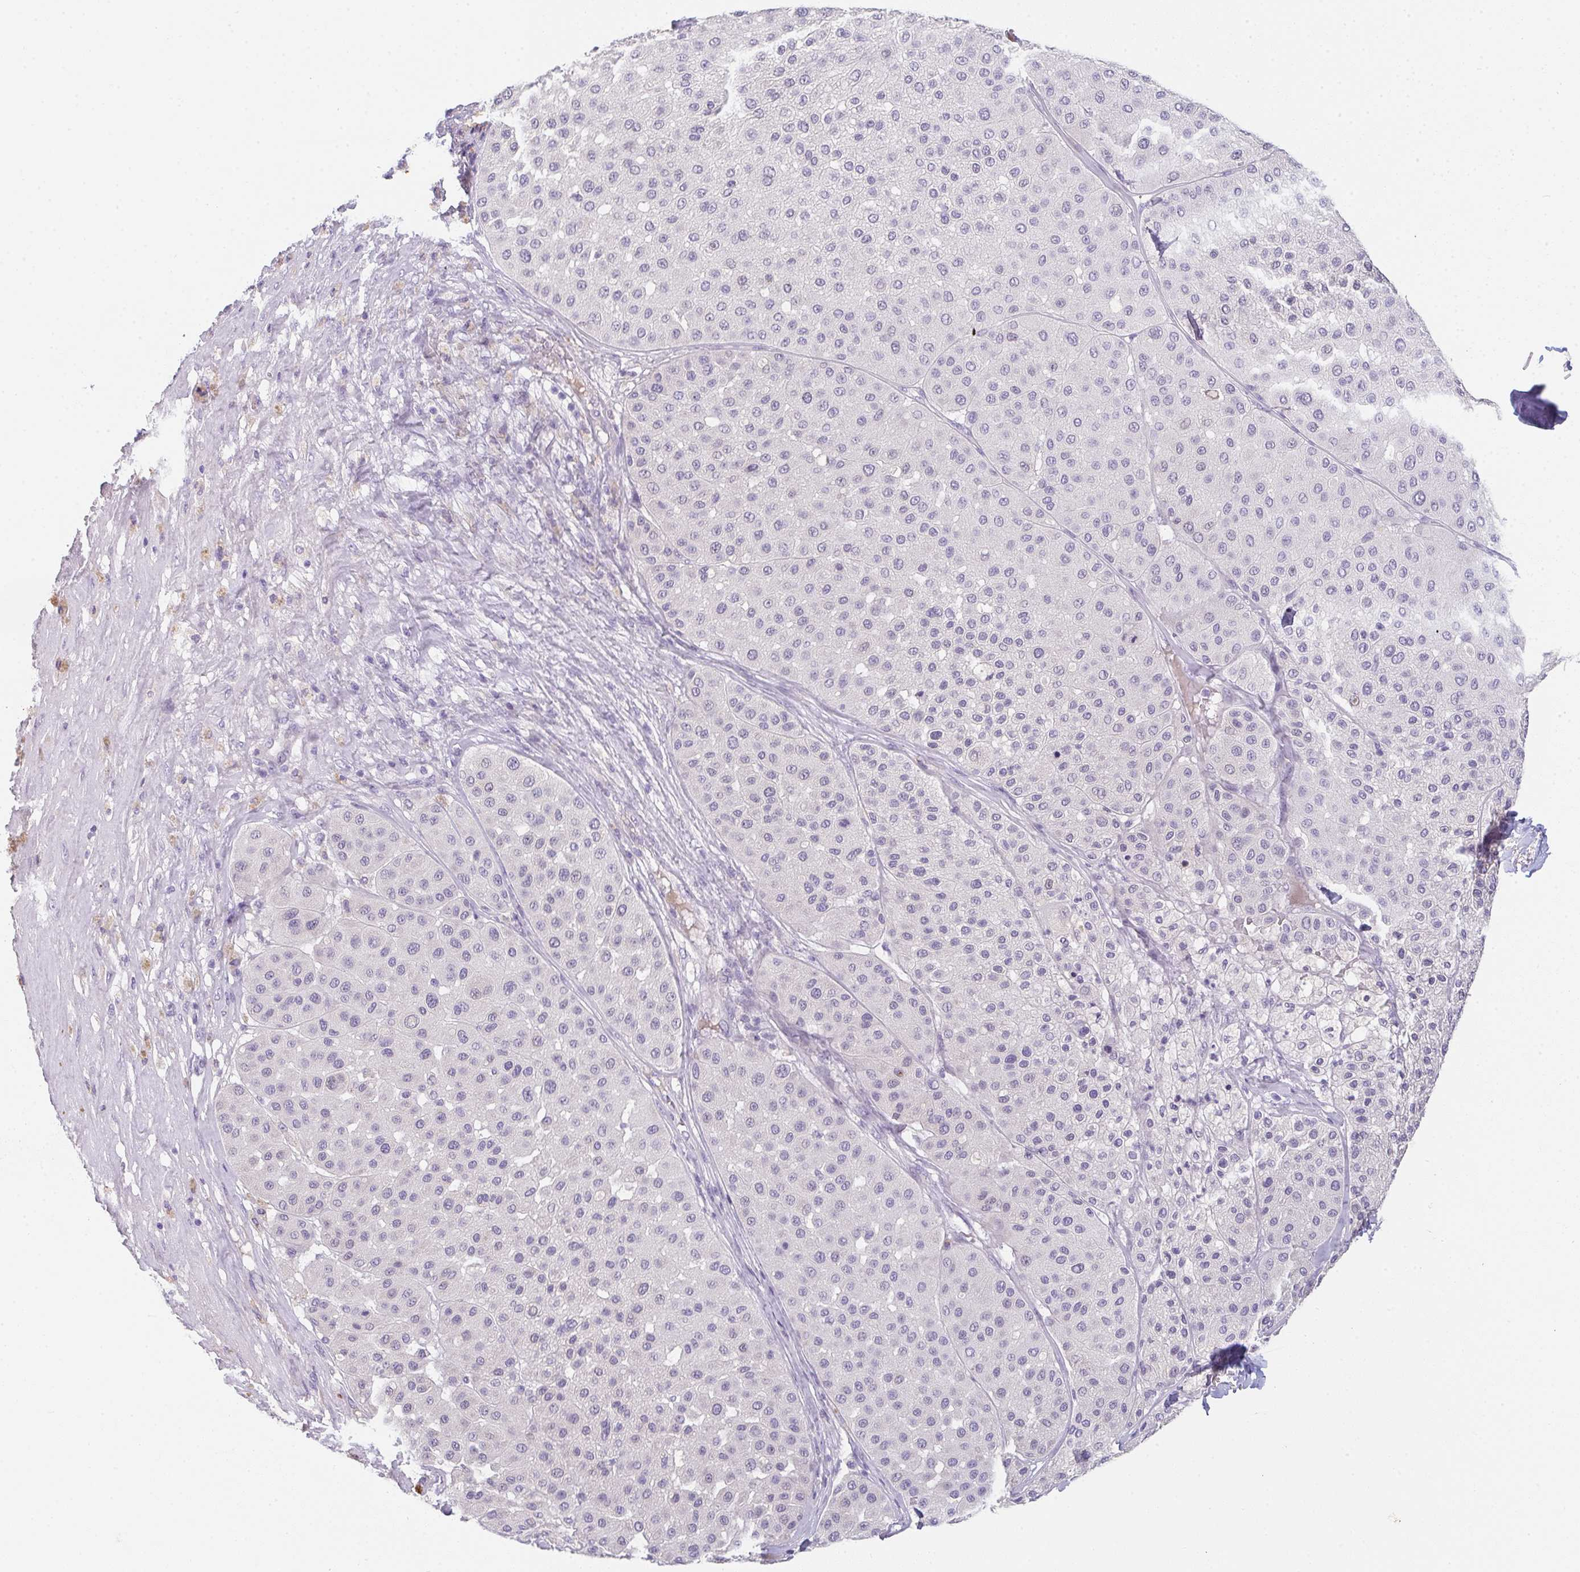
{"staining": {"intensity": "negative", "quantity": "none", "location": "none"}, "tissue": "melanoma", "cell_type": "Tumor cells", "image_type": "cancer", "snomed": [{"axis": "morphology", "description": "Malignant melanoma, Metastatic site"}, {"axis": "topography", "description": "Smooth muscle"}], "caption": "This is an immunohistochemistry micrograph of human malignant melanoma (metastatic site). There is no staining in tumor cells.", "gene": "C1QTNF8", "patient": {"sex": "male", "age": 41}}